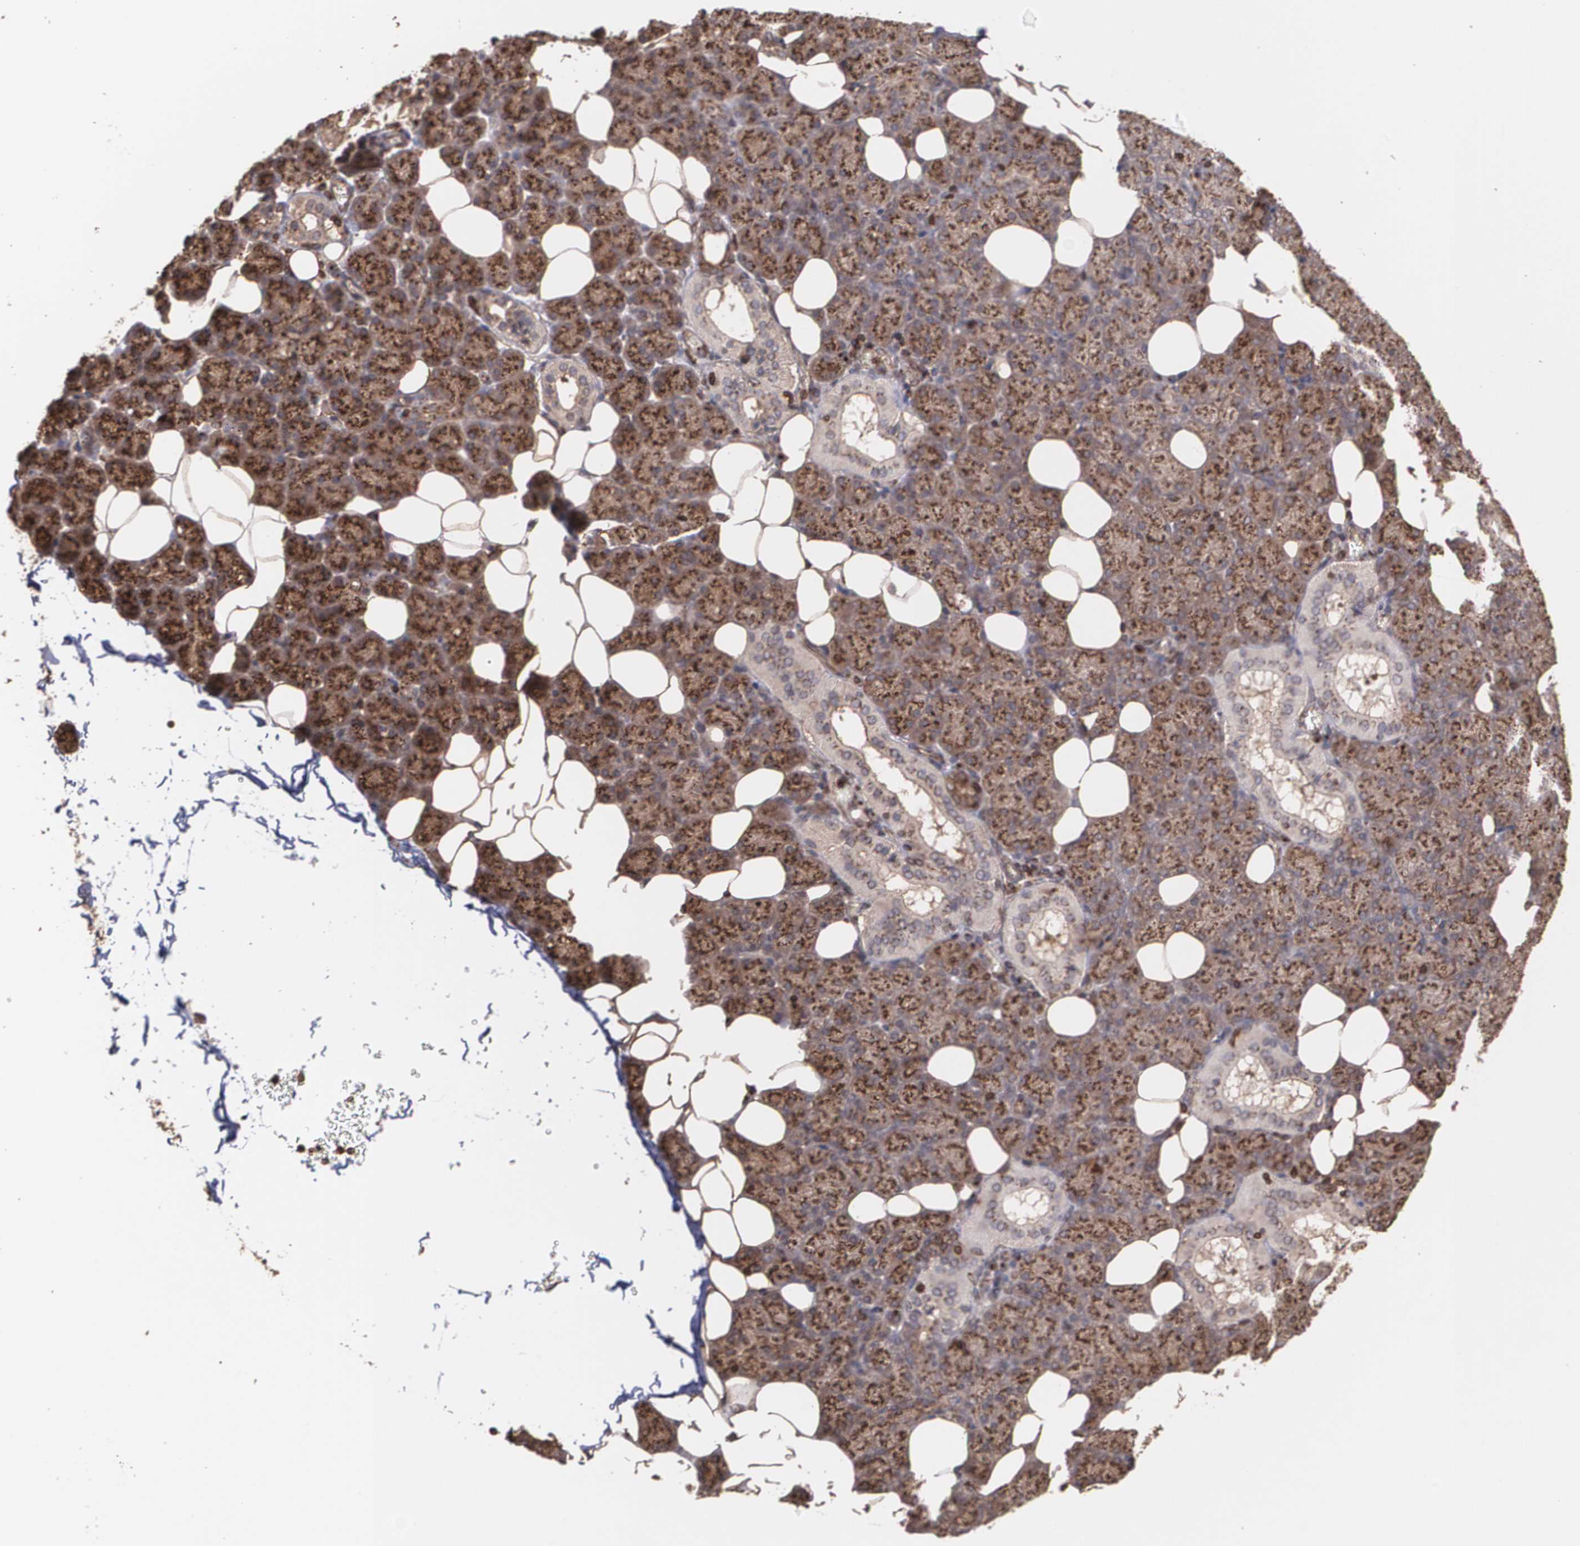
{"staining": {"intensity": "strong", "quantity": ">75%", "location": "cytoplasmic/membranous"}, "tissue": "salivary gland", "cell_type": "Glandular cells", "image_type": "normal", "snomed": [{"axis": "morphology", "description": "Normal tissue, NOS"}, {"axis": "topography", "description": "Lymph node"}, {"axis": "topography", "description": "Salivary gland"}], "caption": "Salivary gland stained with a brown dye displays strong cytoplasmic/membranous positive expression in about >75% of glandular cells.", "gene": "TRIP11", "patient": {"sex": "male", "age": 8}}